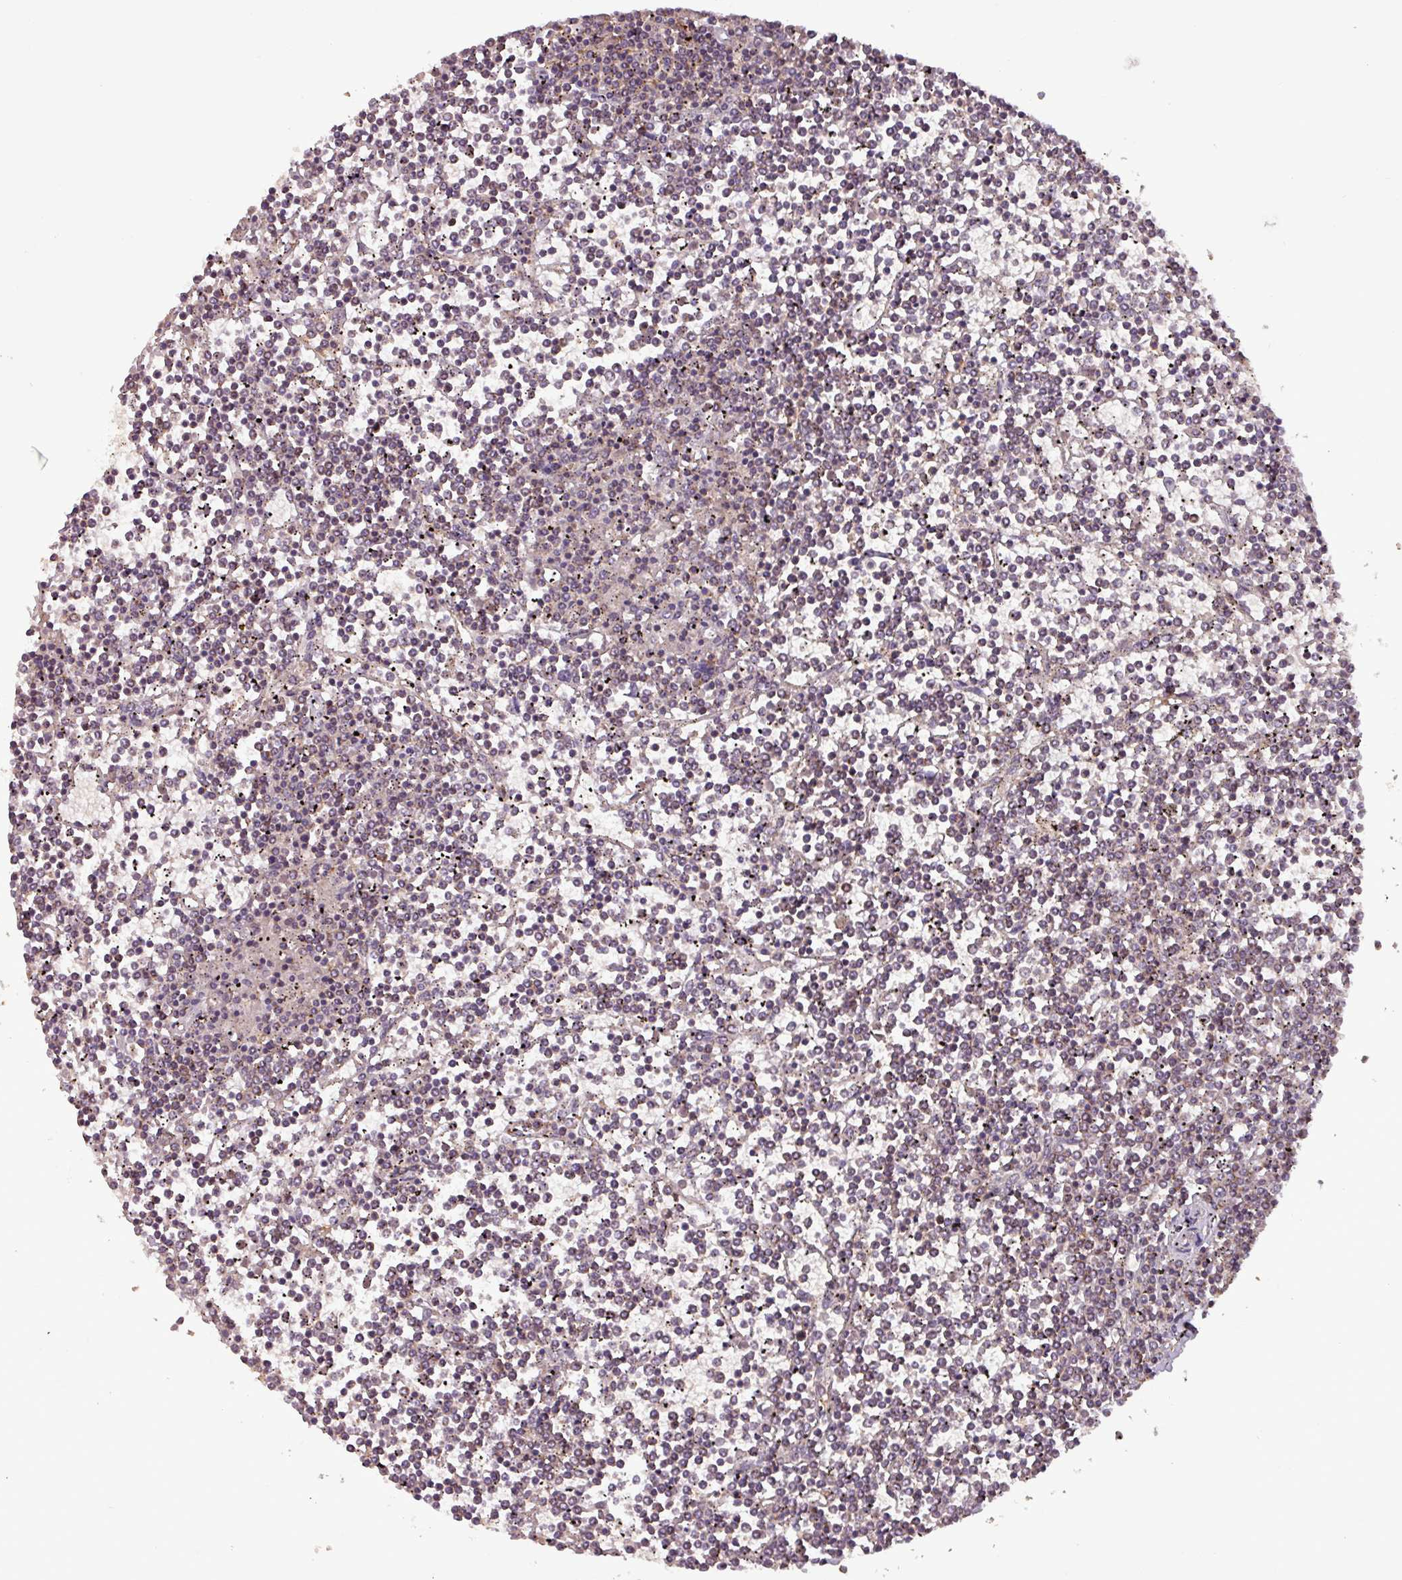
{"staining": {"intensity": "weak", "quantity": ">75%", "location": "cytoplasmic/membranous"}, "tissue": "lymphoma", "cell_type": "Tumor cells", "image_type": "cancer", "snomed": [{"axis": "morphology", "description": "Malignant lymphoma, non-Hodgkin's type, Low grade"}, {"axis": "topography", "description": "Spleen"}], "caption": "A brown stain labels weak cytoplasmic/membranous positivity of a protein in malignant lymphoma, non-Hodgkin's type (low-grade) tumor cells.", "gene": "MCTP2", "patient": {"sex": "female", "age": 19}}